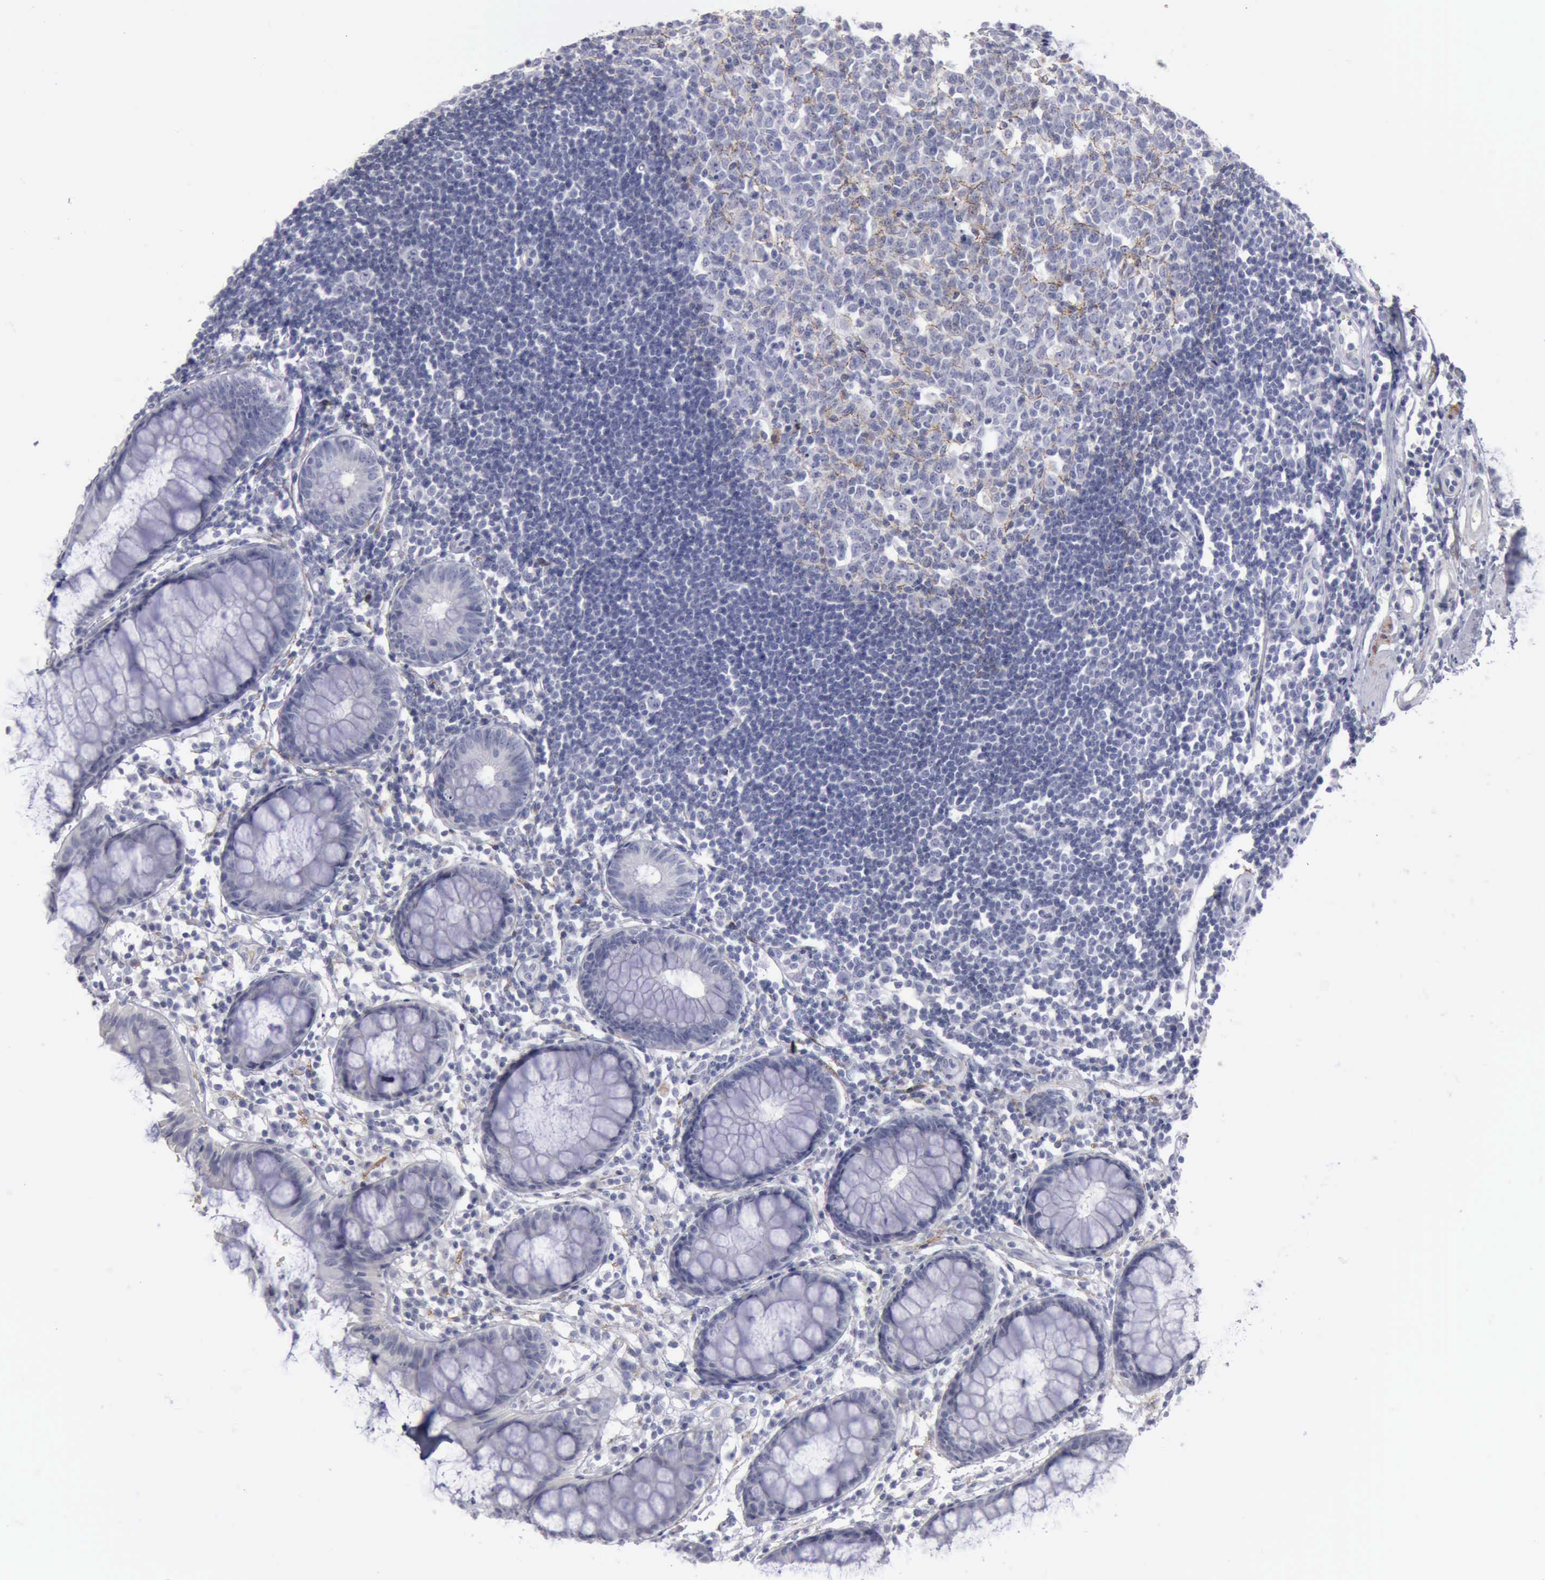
{"staining": {"intensity": "negative", "quantity": "none", "location": "none"}, "tissue": "rectum", "cell_type": "Glandular cells", "image_type": "normal", "snomed": [{"axis": "morphology", "description": "Normal tissue, NOS"}, {"axis": "topography", "description": "Rectum"}], "caption": "There is no significant expression in glandular cells of rectum.", "gene": "CDH2", "patient": {"sex": "female", "age": 66}}